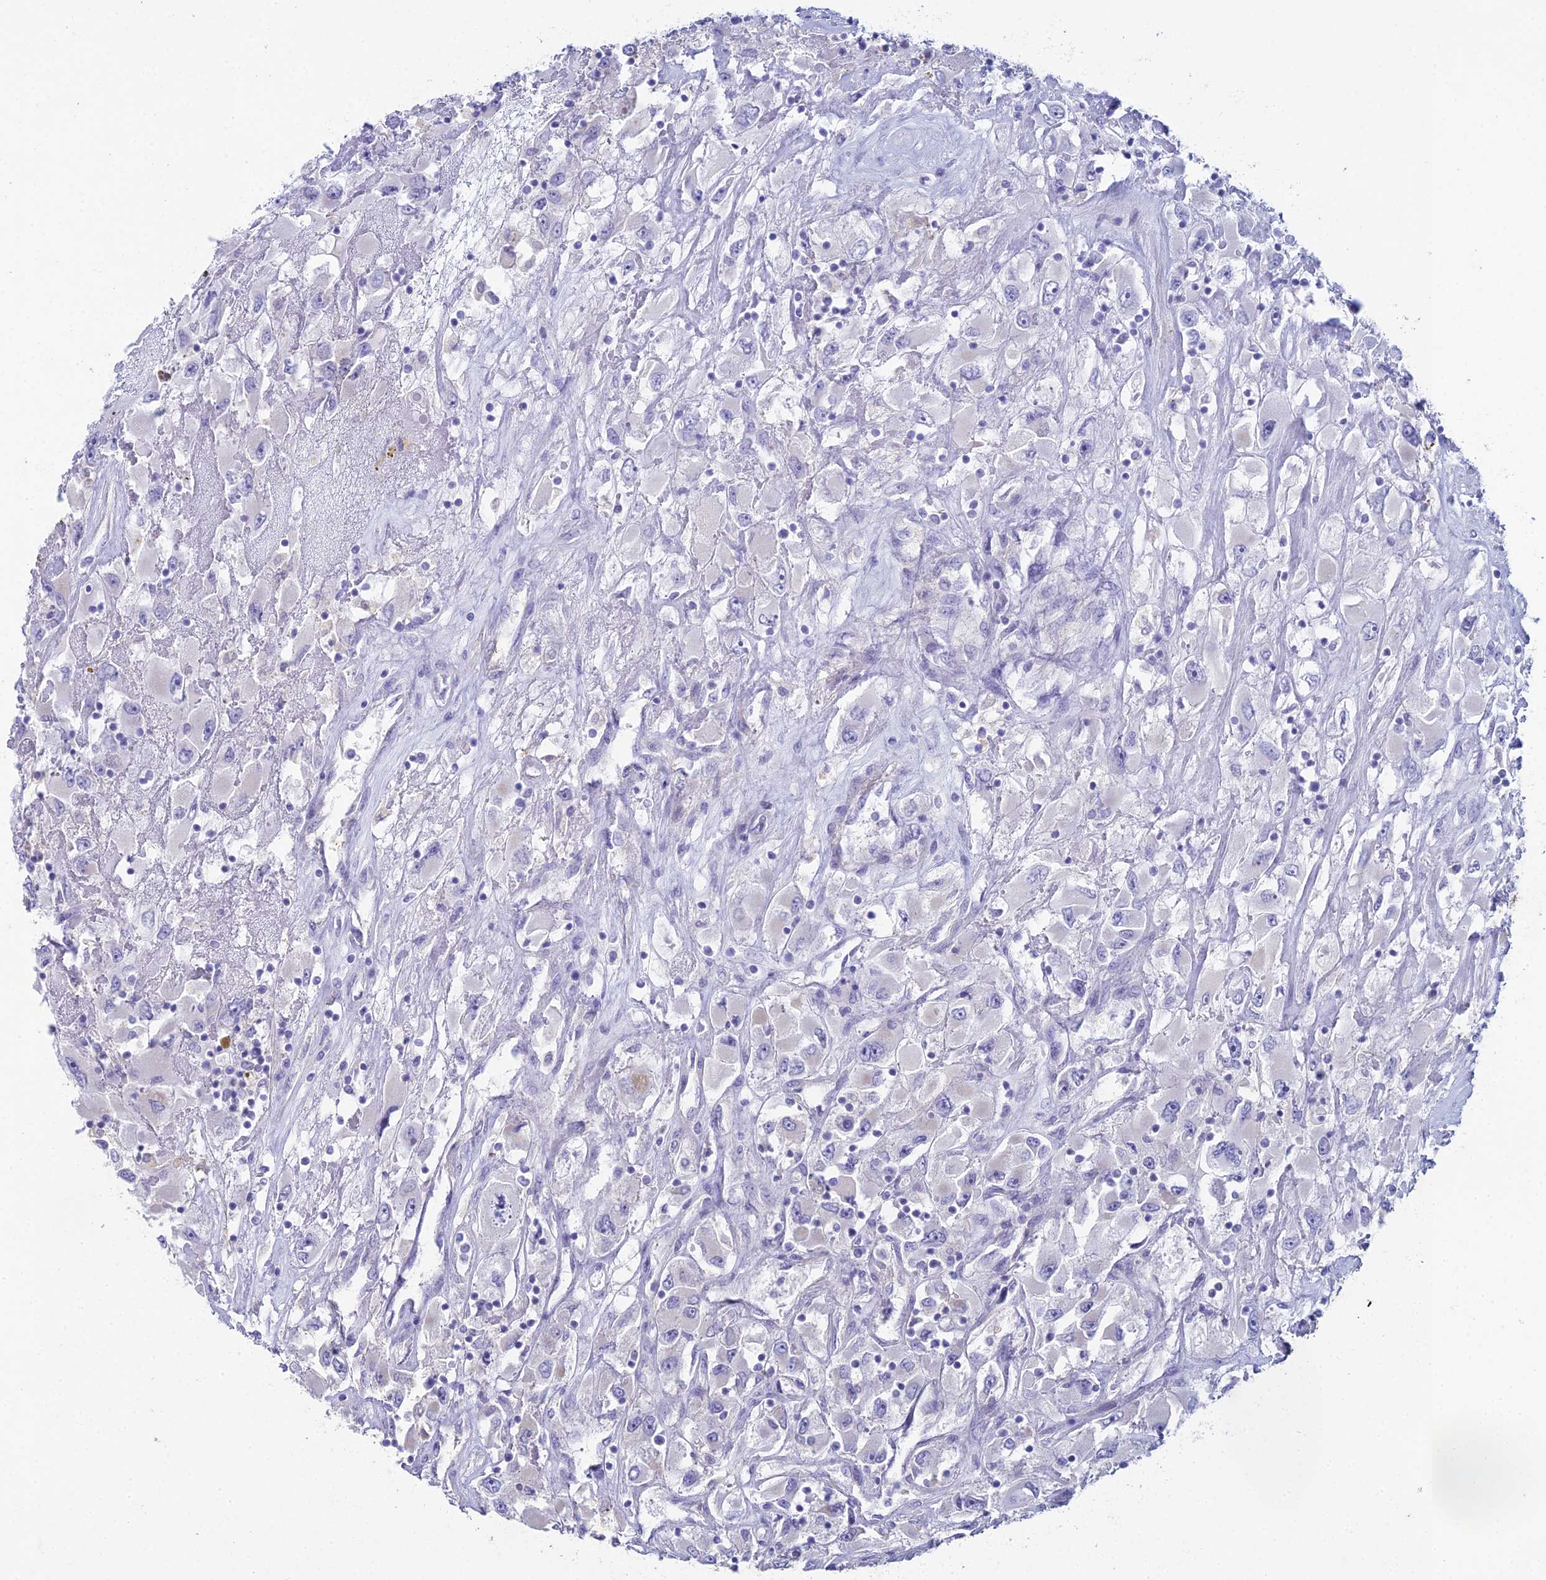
{"staining": {"intensity": "negative", "quantity": "none", "location": "none"}, "tissue": "renal cancer", "cell_type": "Tumor cells", "image_type": "cancer", "snomed": [{"axis": "morphology", "description": "Adenocarcinoma, NOS"}, {"axis": "topography", "description": "Kidney"}], "caption": "DAB immunohistochemical staining of human renal cancer reveals no significant expression in tumor cells. Nuclei are stained in blue.", "gene": "NCAM1", "patient": {"sex": "female", "age": 52}}